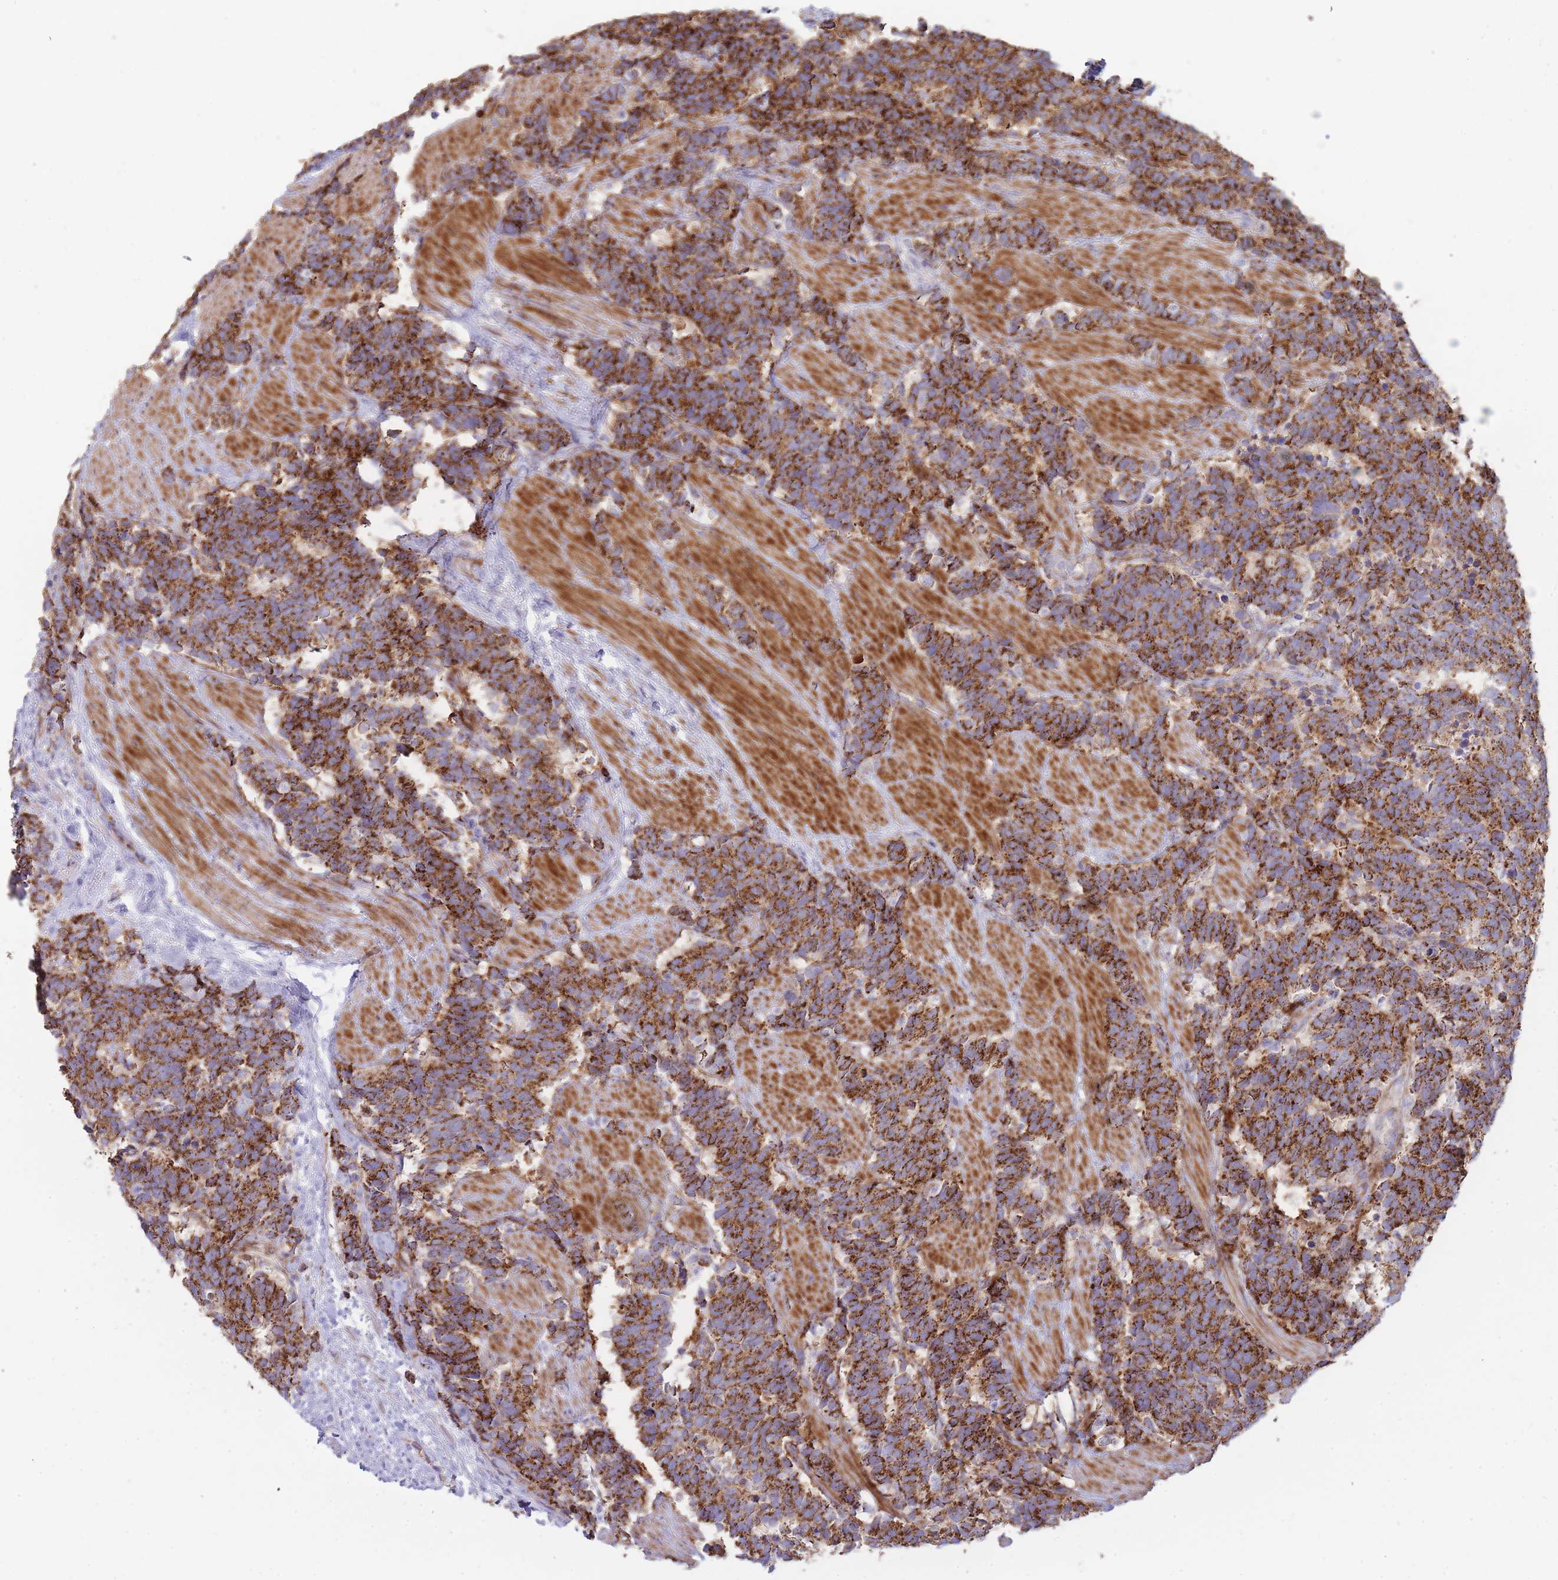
{"staining": {"intensity": "strong", "quantity": ">75%", "location": "cytoplasmic/membranous"}, "tissue": "carcinoid", "cell_type": "Tumor cells", "image_type": "cancer", "snomed": [{"axis": "morphology", "description": "Carcinoma, NOS"}, {"axis": "morphology", "description": "Carcinoid, malignant, NOS"}, {"axis": "topography", "description": "Prostate"}], "caption": "Protein positivity by IHC exhibits strong cytoplasmic/membranous staining in approximately >75% of tumor cells in carcinoma.", "gene": "UTP14A", "patient": {"sex": "male", "age": 57}}